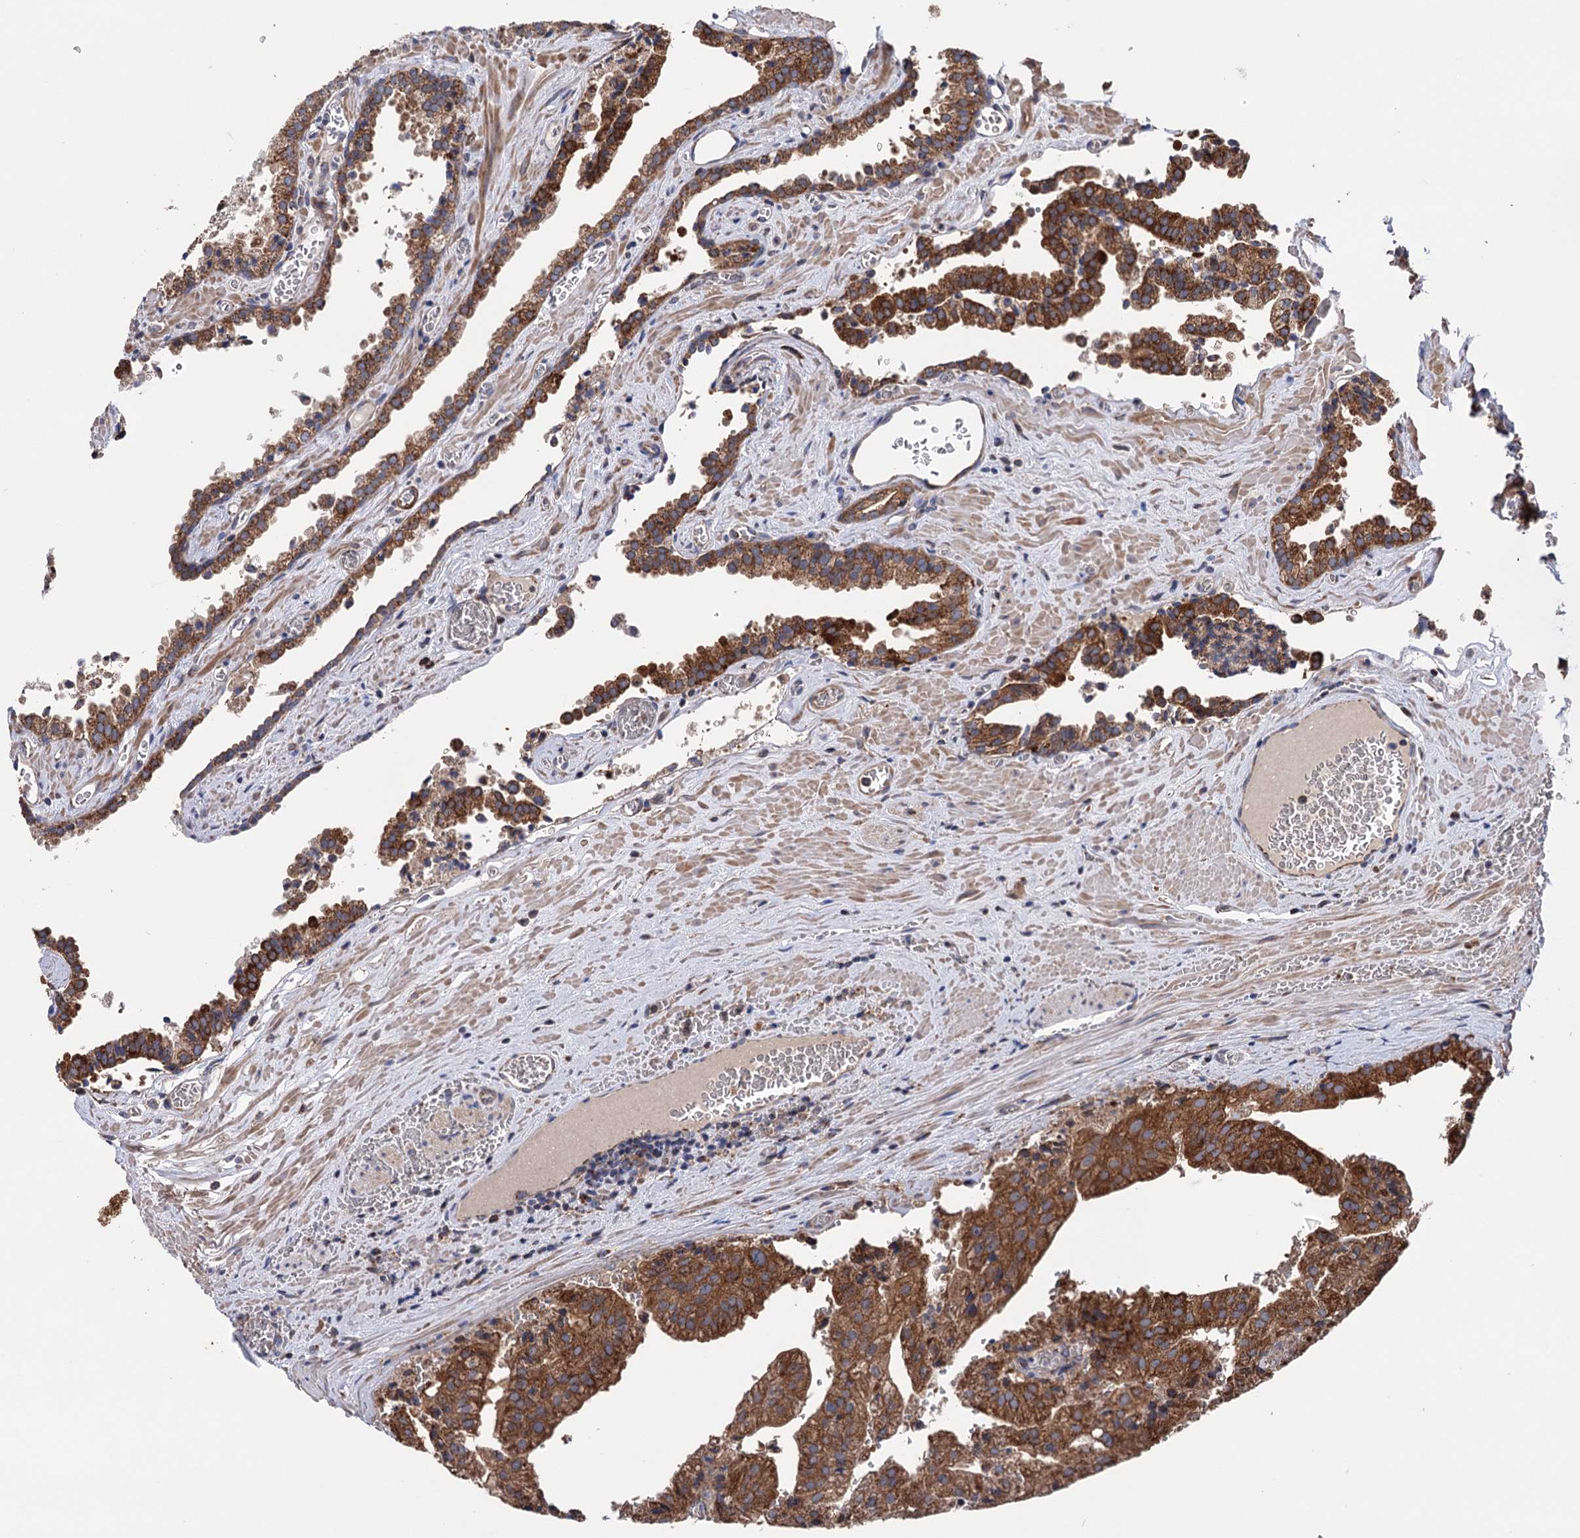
{"staining": {"intensity": "moderate", "quantity": ">75%", "location": "cytoplasmic/membranous"}, "tissue": "prostate cancer", "cell_type": "Tumor cells", "image_type": "cancer", "snomed": [{"axis": "morphology", "description": "Adenocarcinoma, High grade"}, {"axis": "topography", "description": "Prostate"}], "caption": "Immunohistochemical staining of human prostate cancer displays medium levels of moderate cytoplasmic/membranous positivity in approximately >75% of tumor cells.", "gene": "SUCLA2", "patient": {"sex": "male", "age": 68}}